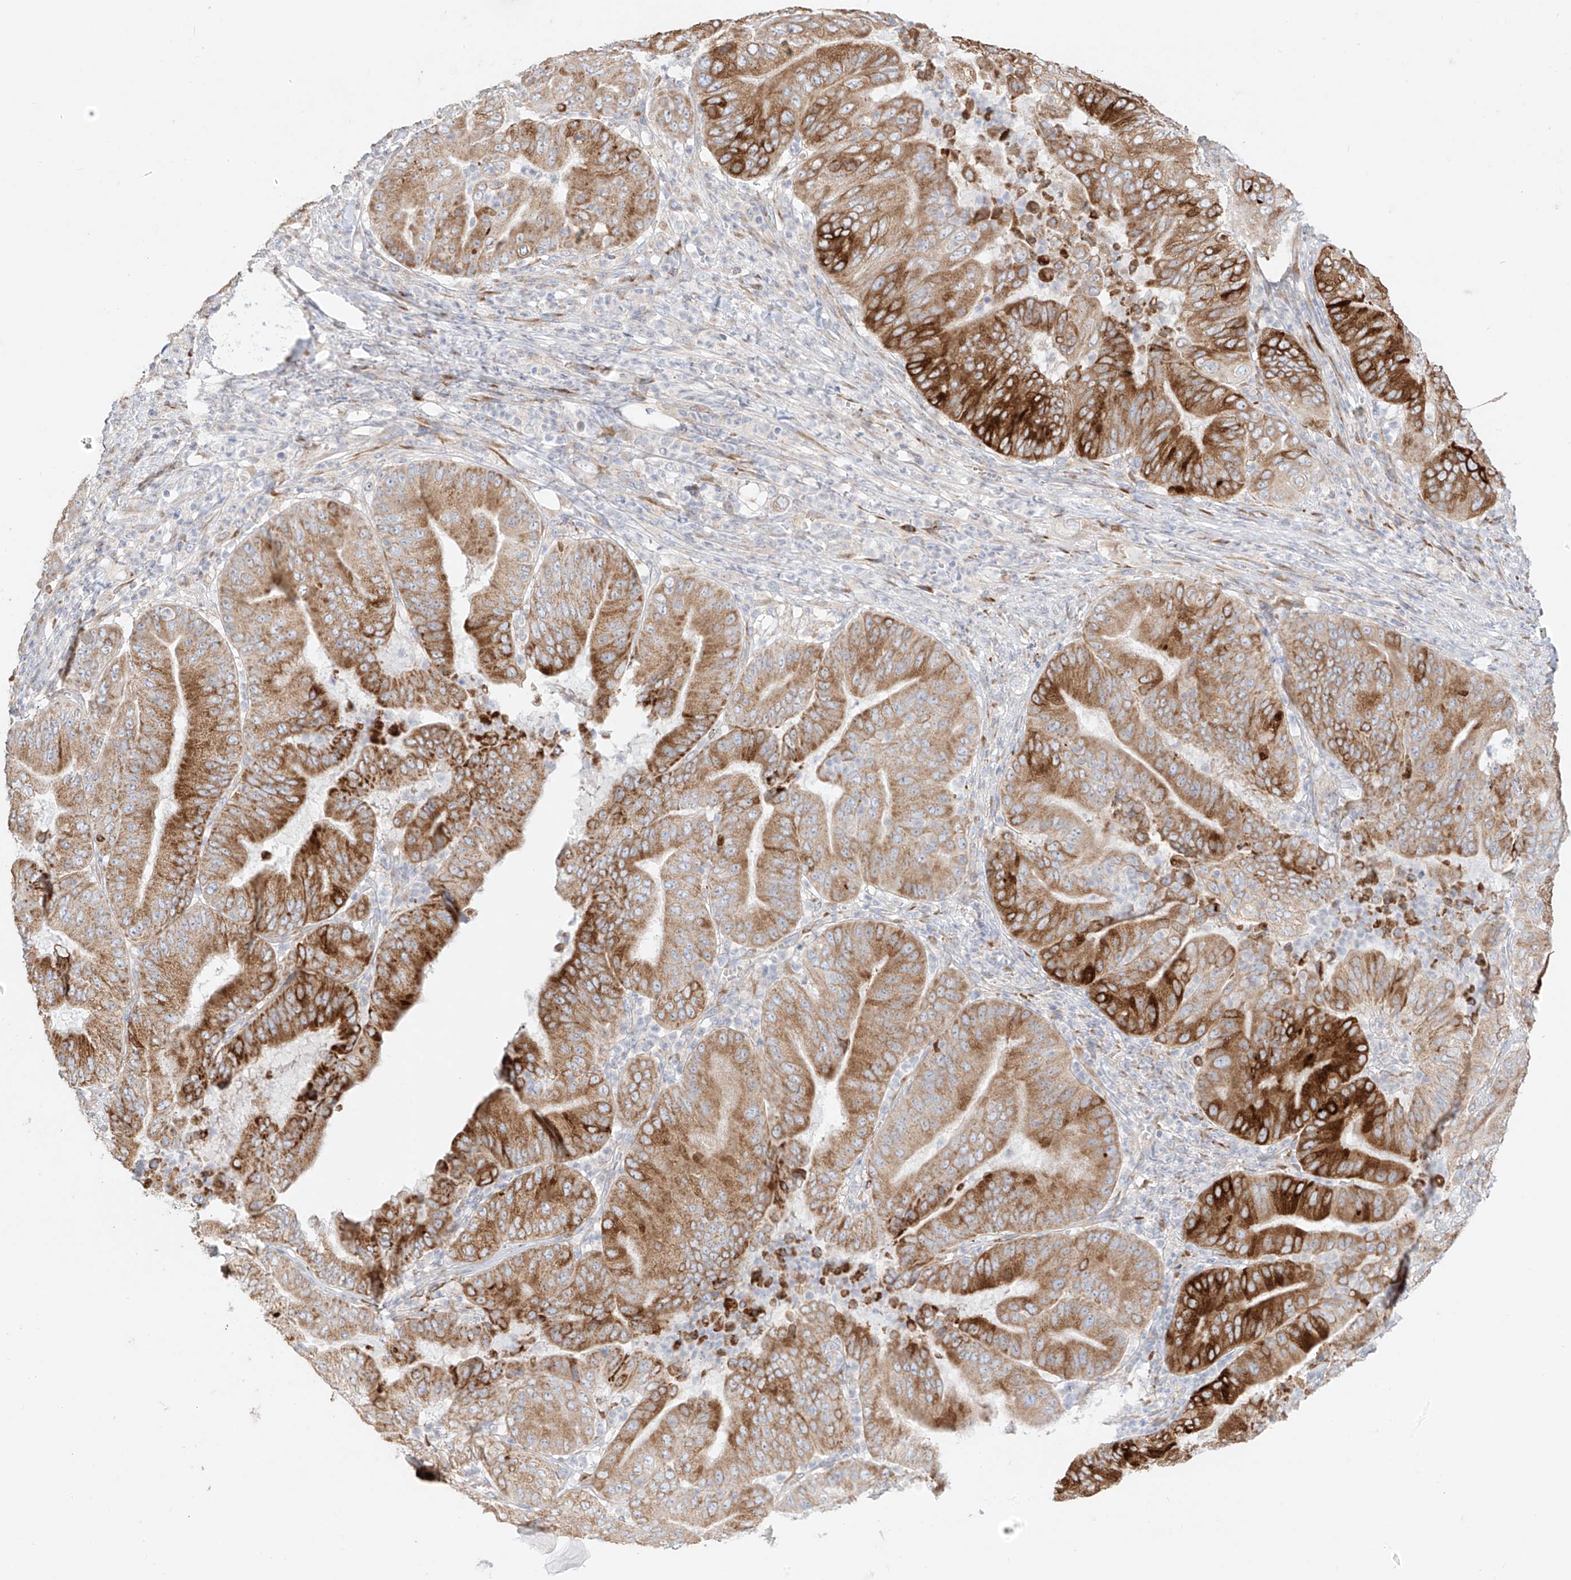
{"staining": {"intensity": "strong", "quantity": ">75%", "location": "cytoplasmic/membranous"}, "tissue": "pancreatic cancer", "cell_type": "Tumor cells", "image_type": "cancer", "snomed": [{"axis": "morphology", "description": "Adenocarcinoma, NOS"}, {"axis": "topography", "description": "Pancreas"}], "caption": "This micrograph shows pancreatic adenocarcinoma stained with immunohistochemistry (IHC) to label a protein in brown. The cytoplasmic/membranous of tumor cells show strong positivity for the protein. Nuclei are counter-stained blue.", "gene": "COLGALT2", "patient": {"sex": "female", "age": 77}}